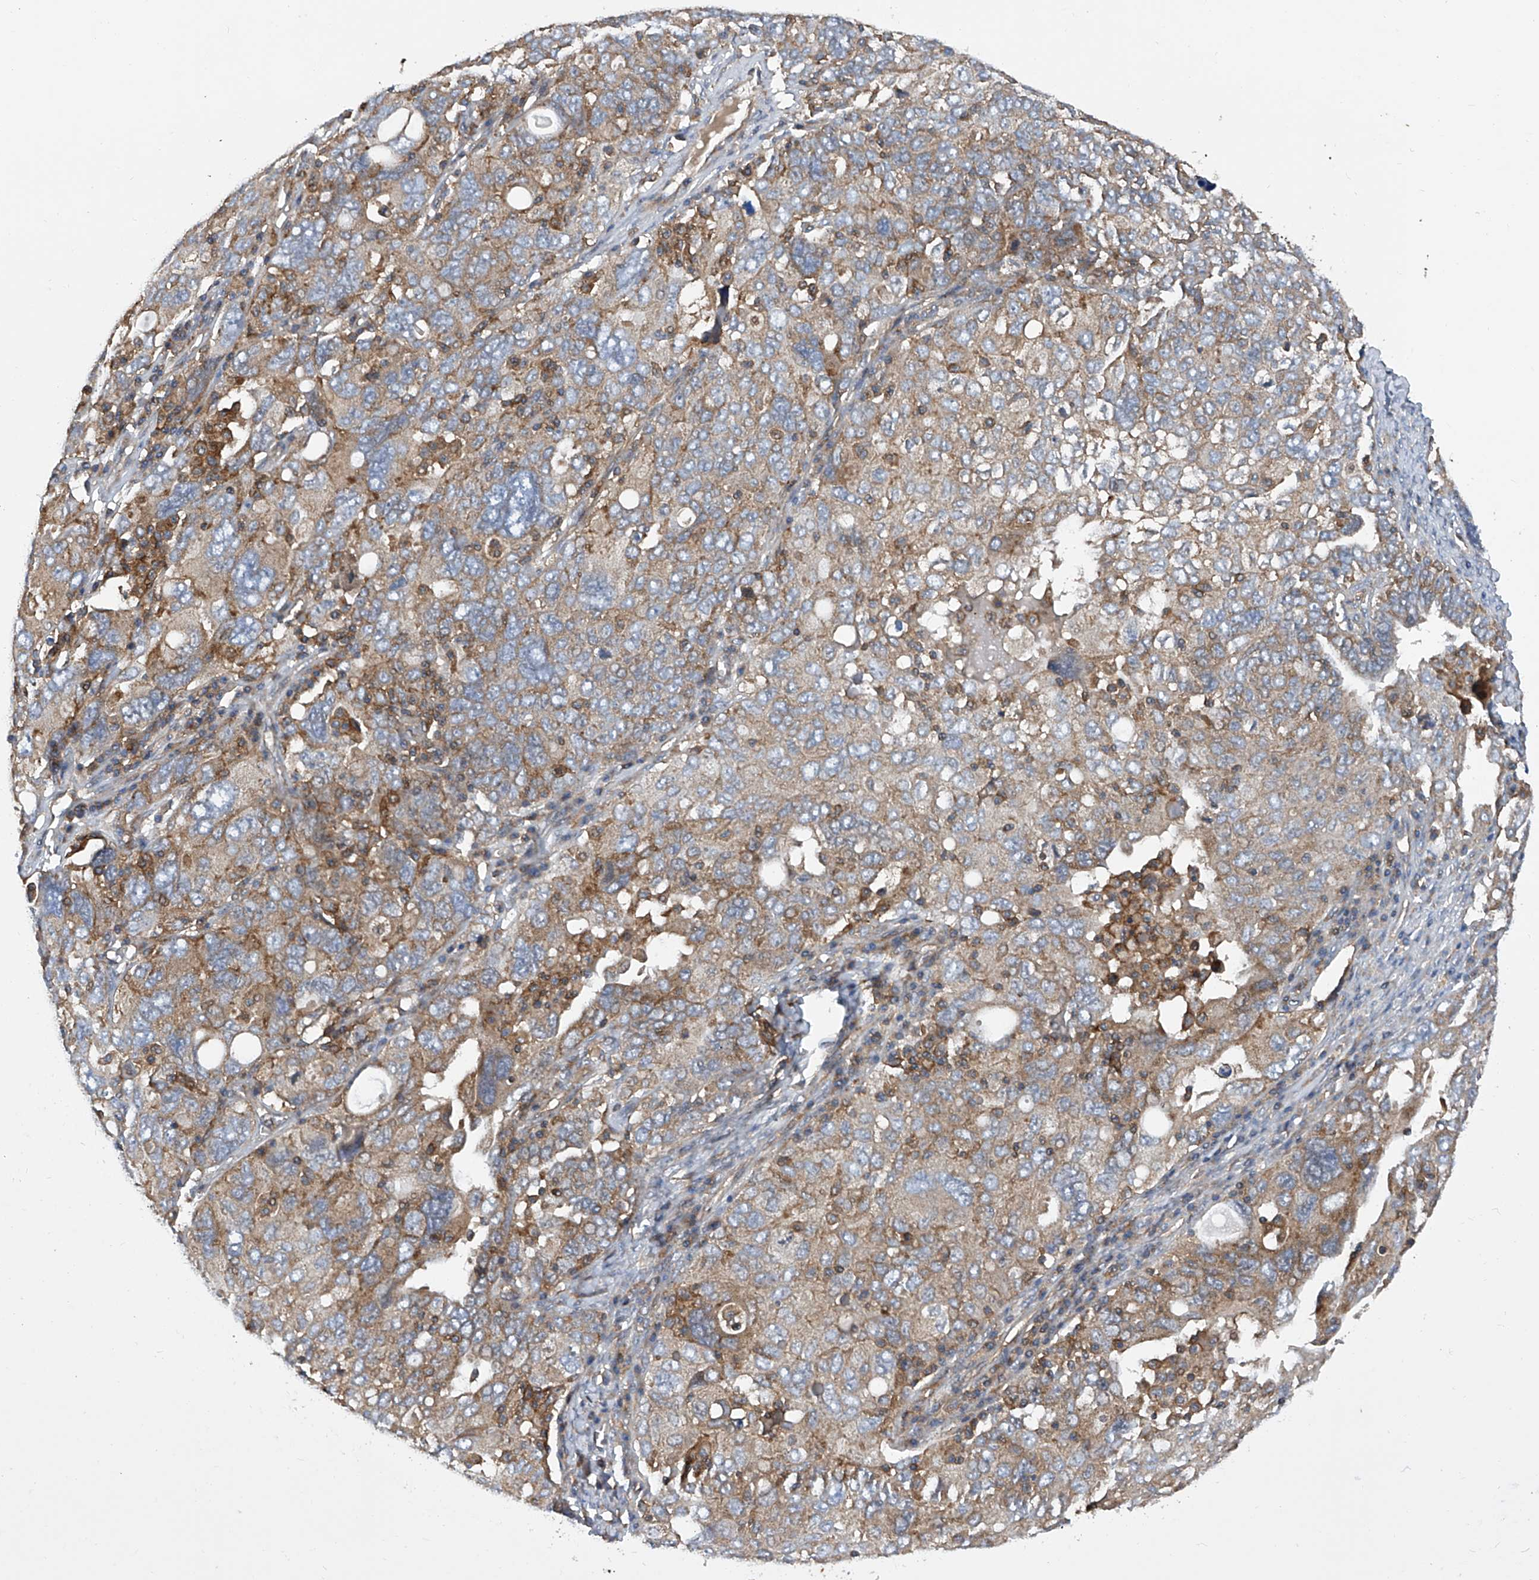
{"staining": {"intensity": "moderate", "quantity": "25%-75%", "location": "cytoplasmic/membranous"}, "tissue": "ovarian cancer", "cell_type": "Tumor cells", "image_type": "cancer", "snomed": [{"axis": "morphology", "description": "Carcinoma, endometroid"}, {"axis": "topography", "description": "Ovary"}], "caption": "Ovarian cancer (endometroid carcinoma) stained with immunohistochemistry (IHC) exhibits moderate cytoplasmic/membranous expression in about 25%-75% of tumor cells.", "gene": "SMAP1", "patient": {"sex": "female", "age": 62}}